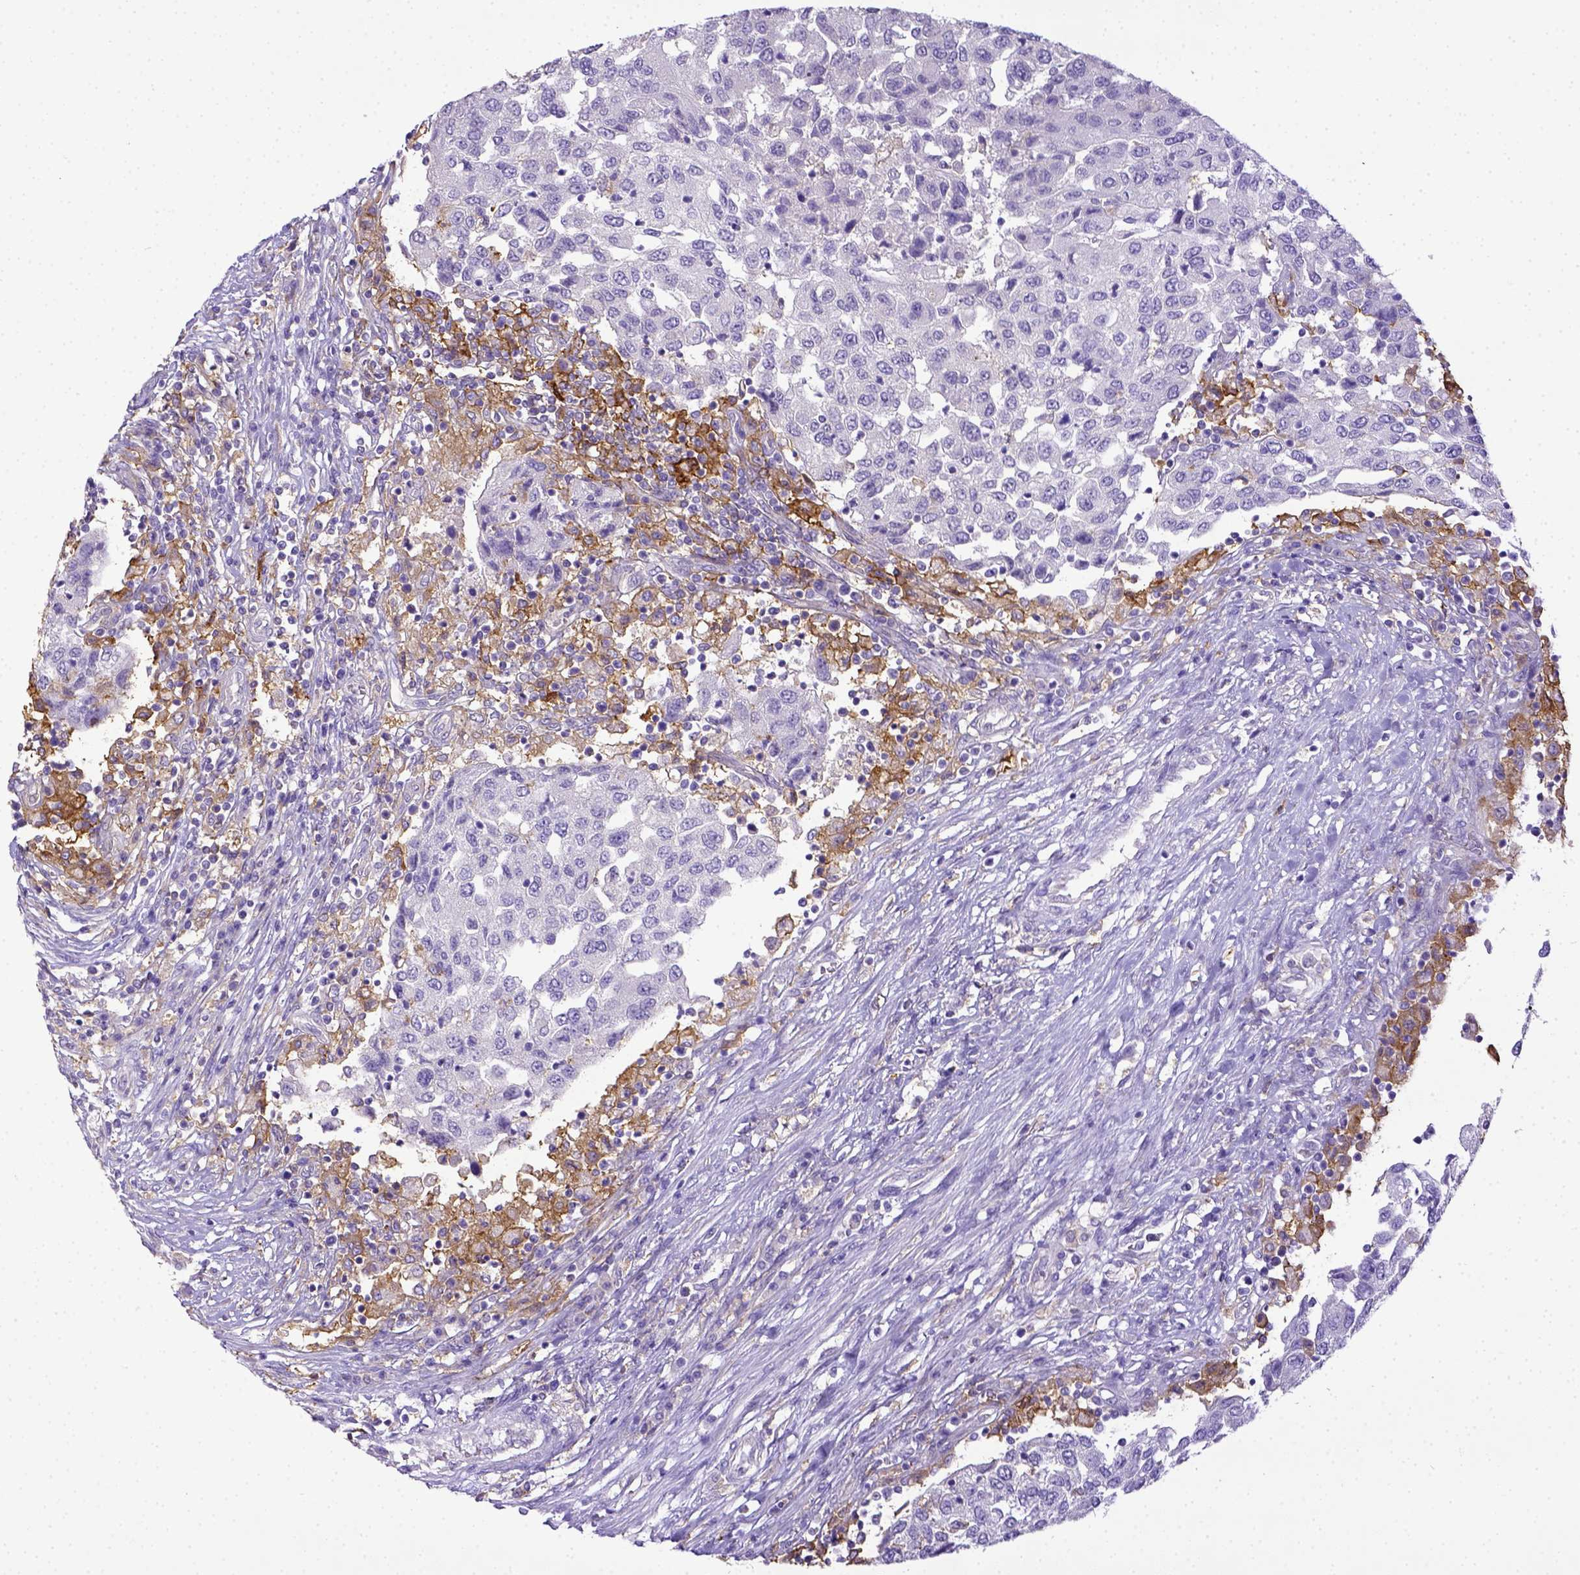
{"staining": {"intensity": "negative", "quantity": "none", "location": "none"}, "tissue": "urothelial cancer", "cell_type": "Tumor cells", "image_type": "cancer", "snomed": [{"axis": "morphology", "description": "Urothelial carcinoma, High grade"}, {"axis": "topography", "description": "Urinary bladder"}], "caption": "This is an IHC micrograph of human urothelial cancer. There is no expression in tumor cells.", "gene": "CD40", "patient": {"sex": "female", "age": 78}}